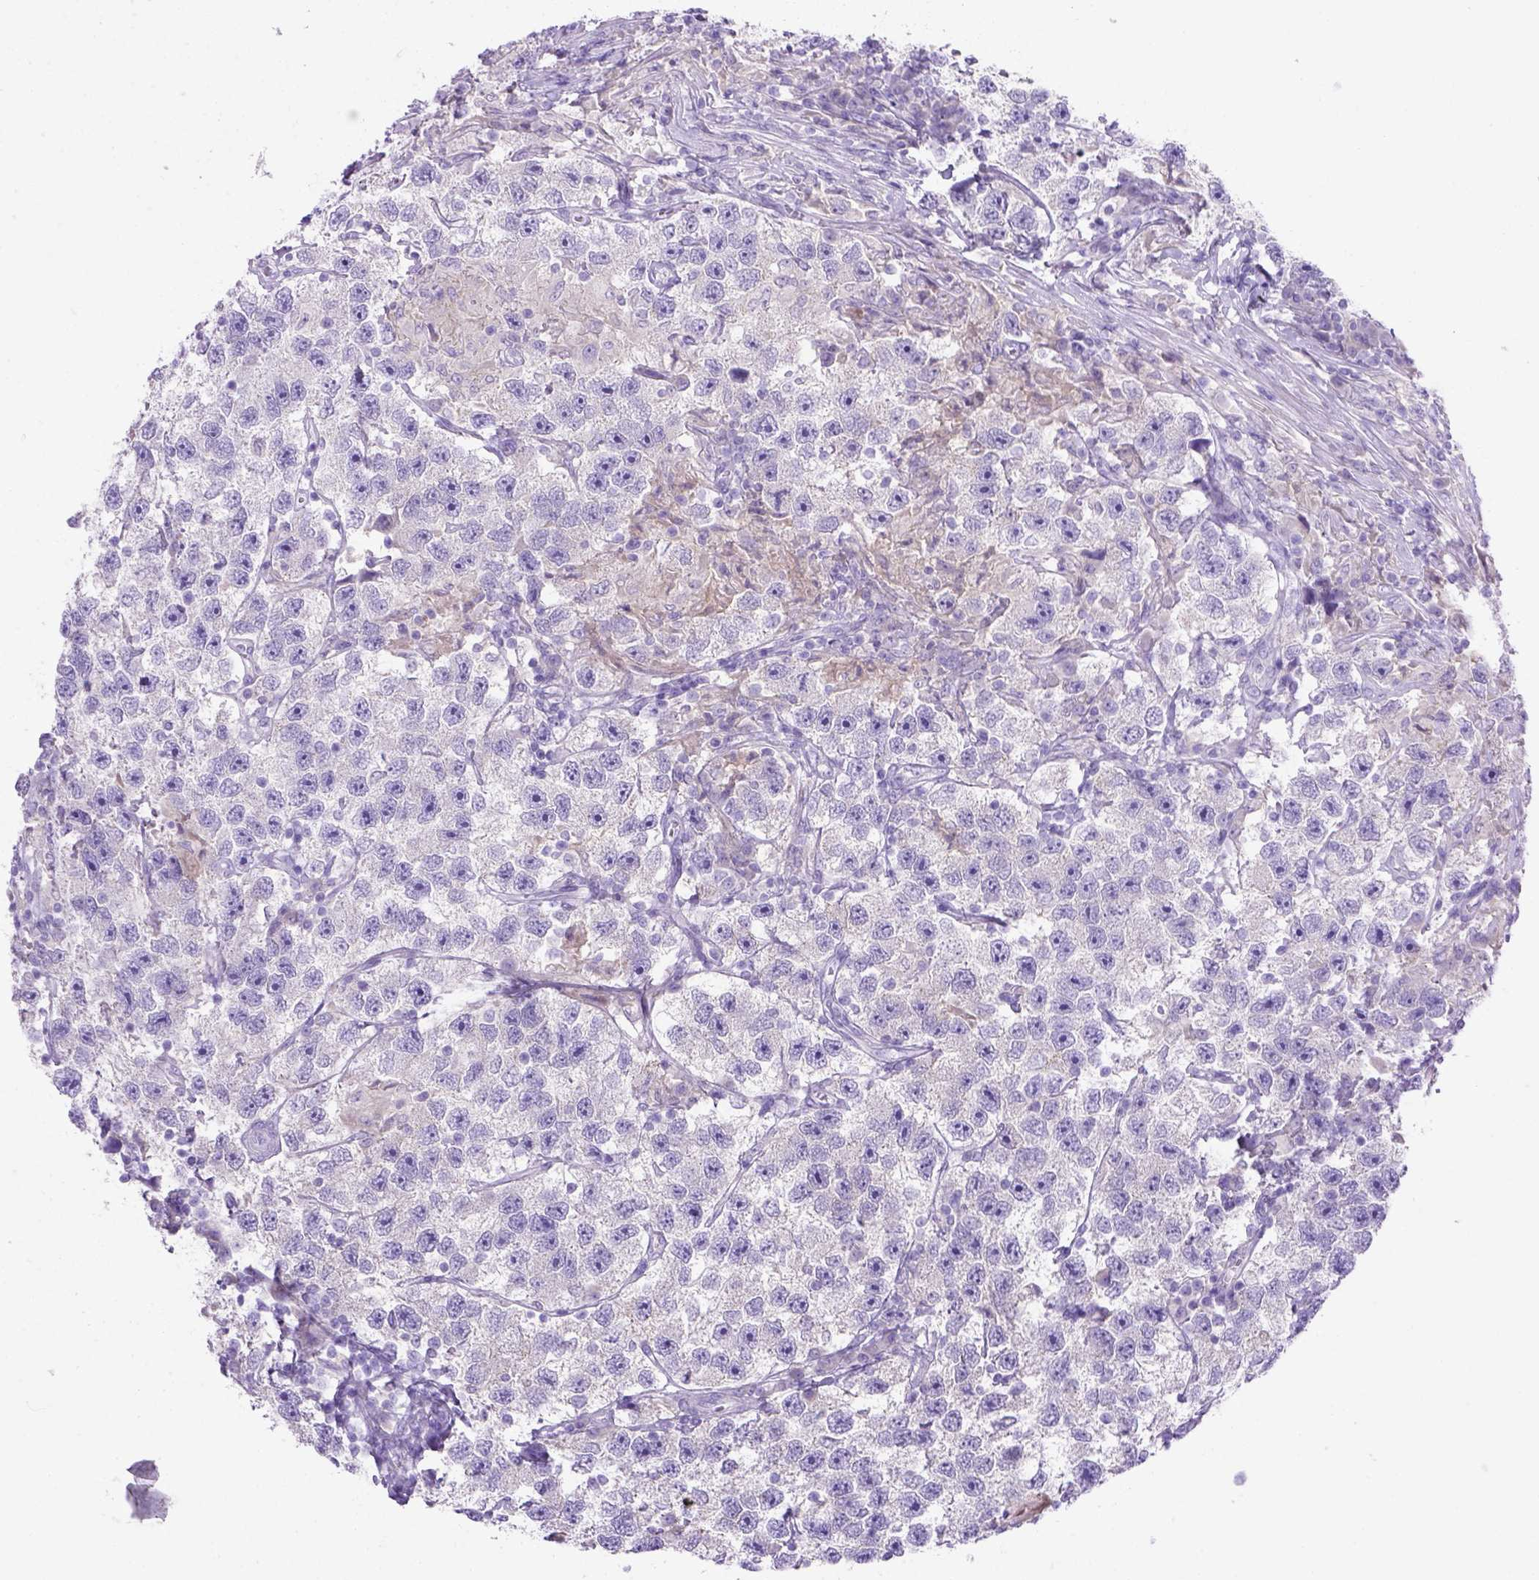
{"staining": {"intensity": "negative", "quantity": "none", "location": "none"}, "tissue": "testis cancer", "cell_type": "Tumor cells", "image_type": "cancer", "snomed": [{"axis": "morphology", "description": "Seminoma, NOS"}, {"axis": "topography", "description": "Testis"}], "caption": "IHC micrograph of human testis cancer stained for a protein (brown), which shows no positivity in tumor cells.", "gene": "SIRPD", "patient": {"sex": "male", "age": 26}}